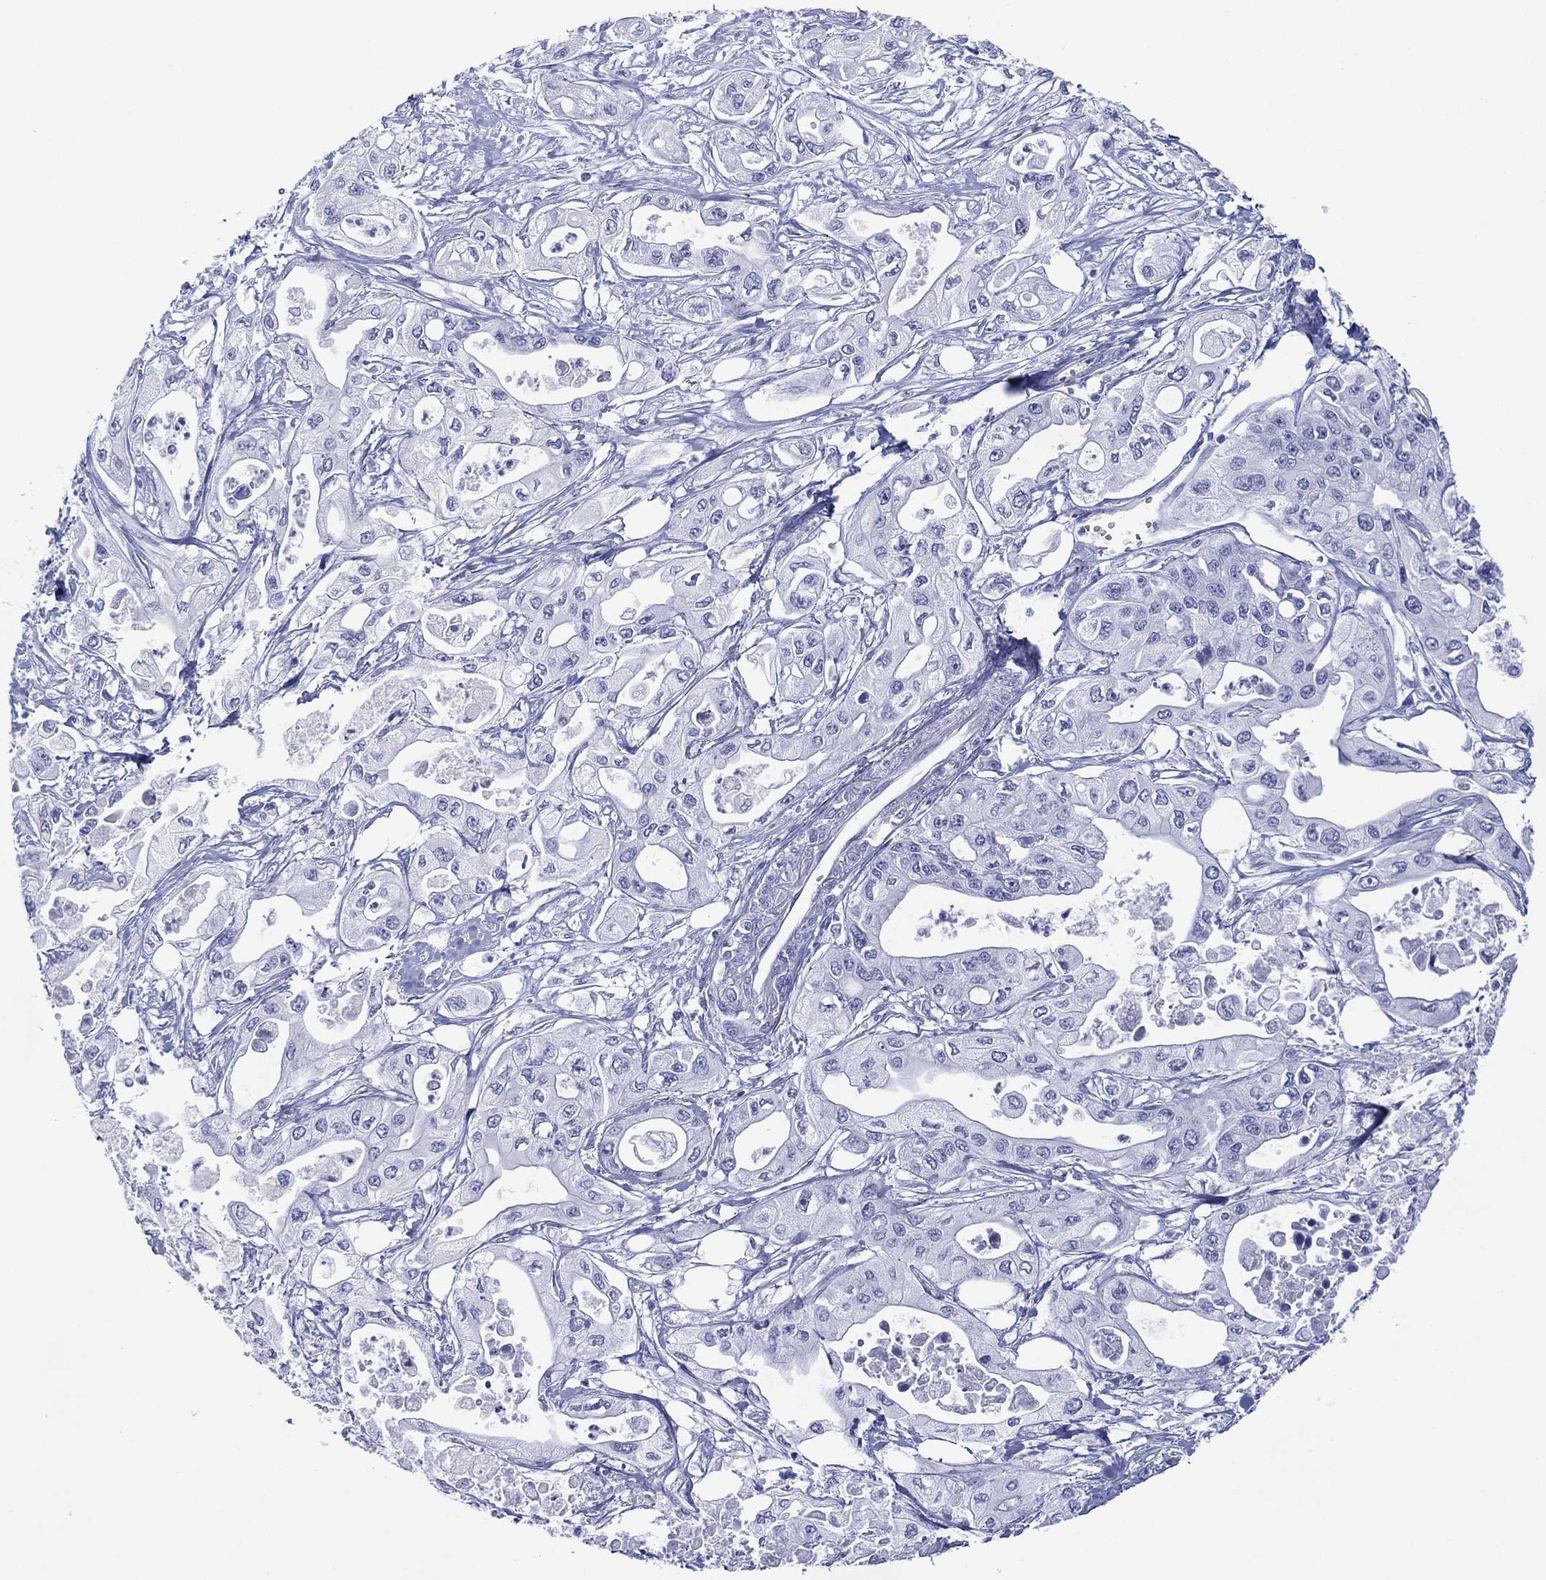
{"staining": {"intensity": "negative", "quantity": "none", "location": "none"}, "tissue": "pancreatic cancer", "cell_type": "Tumor cells", "image_type": "cancer", "snomed": [{"axis": "morphology", "description": "Adenocarcinoma, NOS"}, {"axis": "topography", "description": "Pancreas"}], "caption": "This is a photomicrograph of immunohistochemistry staining of pancreatic adenocarcinoma, which shows no expression in tumor cells.", "gene": "DSG1", "patient": {"sex": "male", "age": 70}}